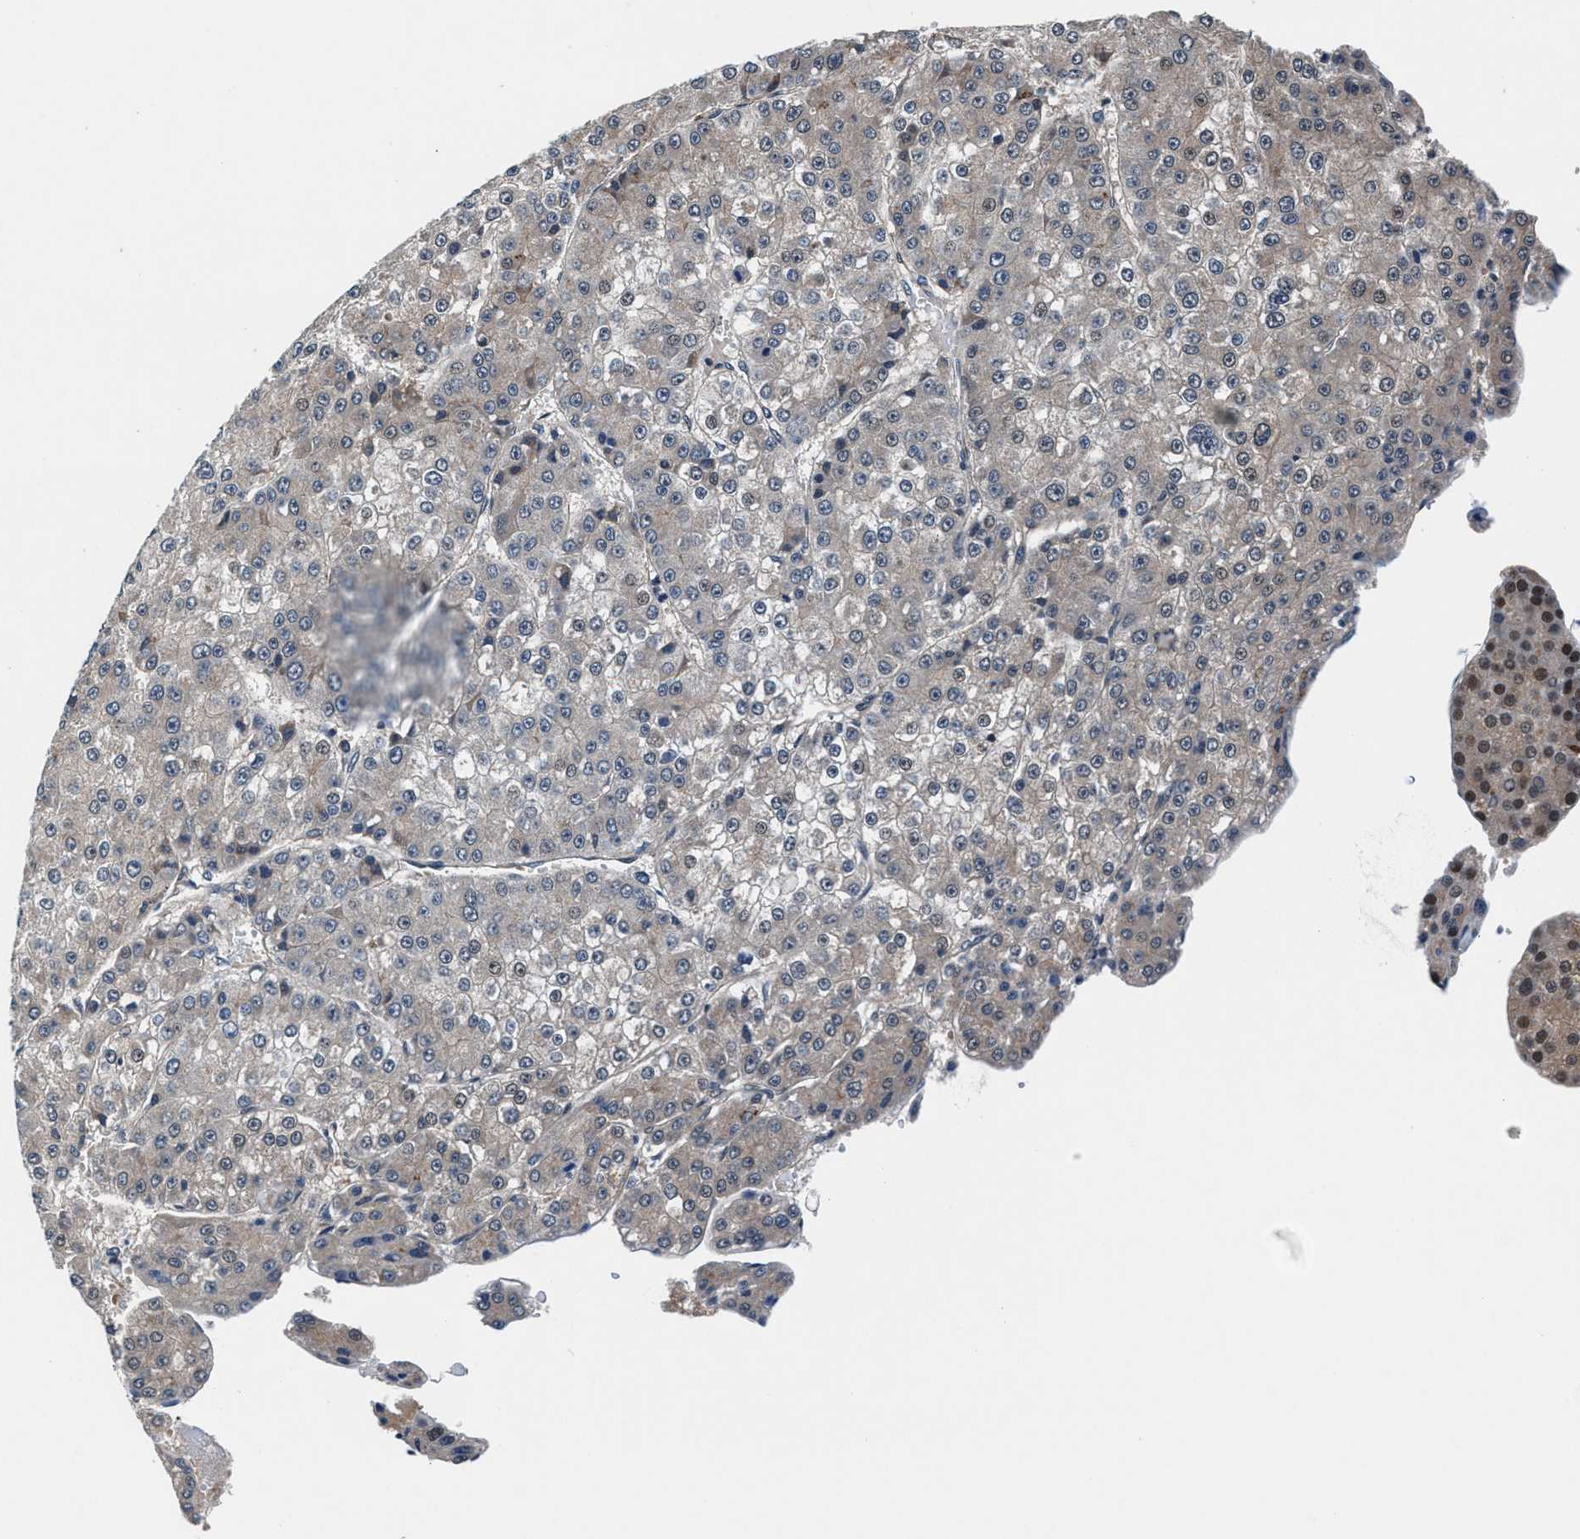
{"staining": {"intensity": "weak", "quantity": "<25%", "location": "cytoplasmic/membranous"}, "tissue": "liver cancer", "cell_type": "Tumor cells", "image_type": "cancer", "snomed": [{"axis": "morphology", "description": "Carcinoma, Hepatocellular, NOS"}, {"axis": "topography", "description": "Liver"}], "caption": "Liver cancer was stained to show a protein in brown. There is no significant expression in tumor cells.", "gene": "PRPSAP2", "patient": {"sex": "female", "age": 73}}